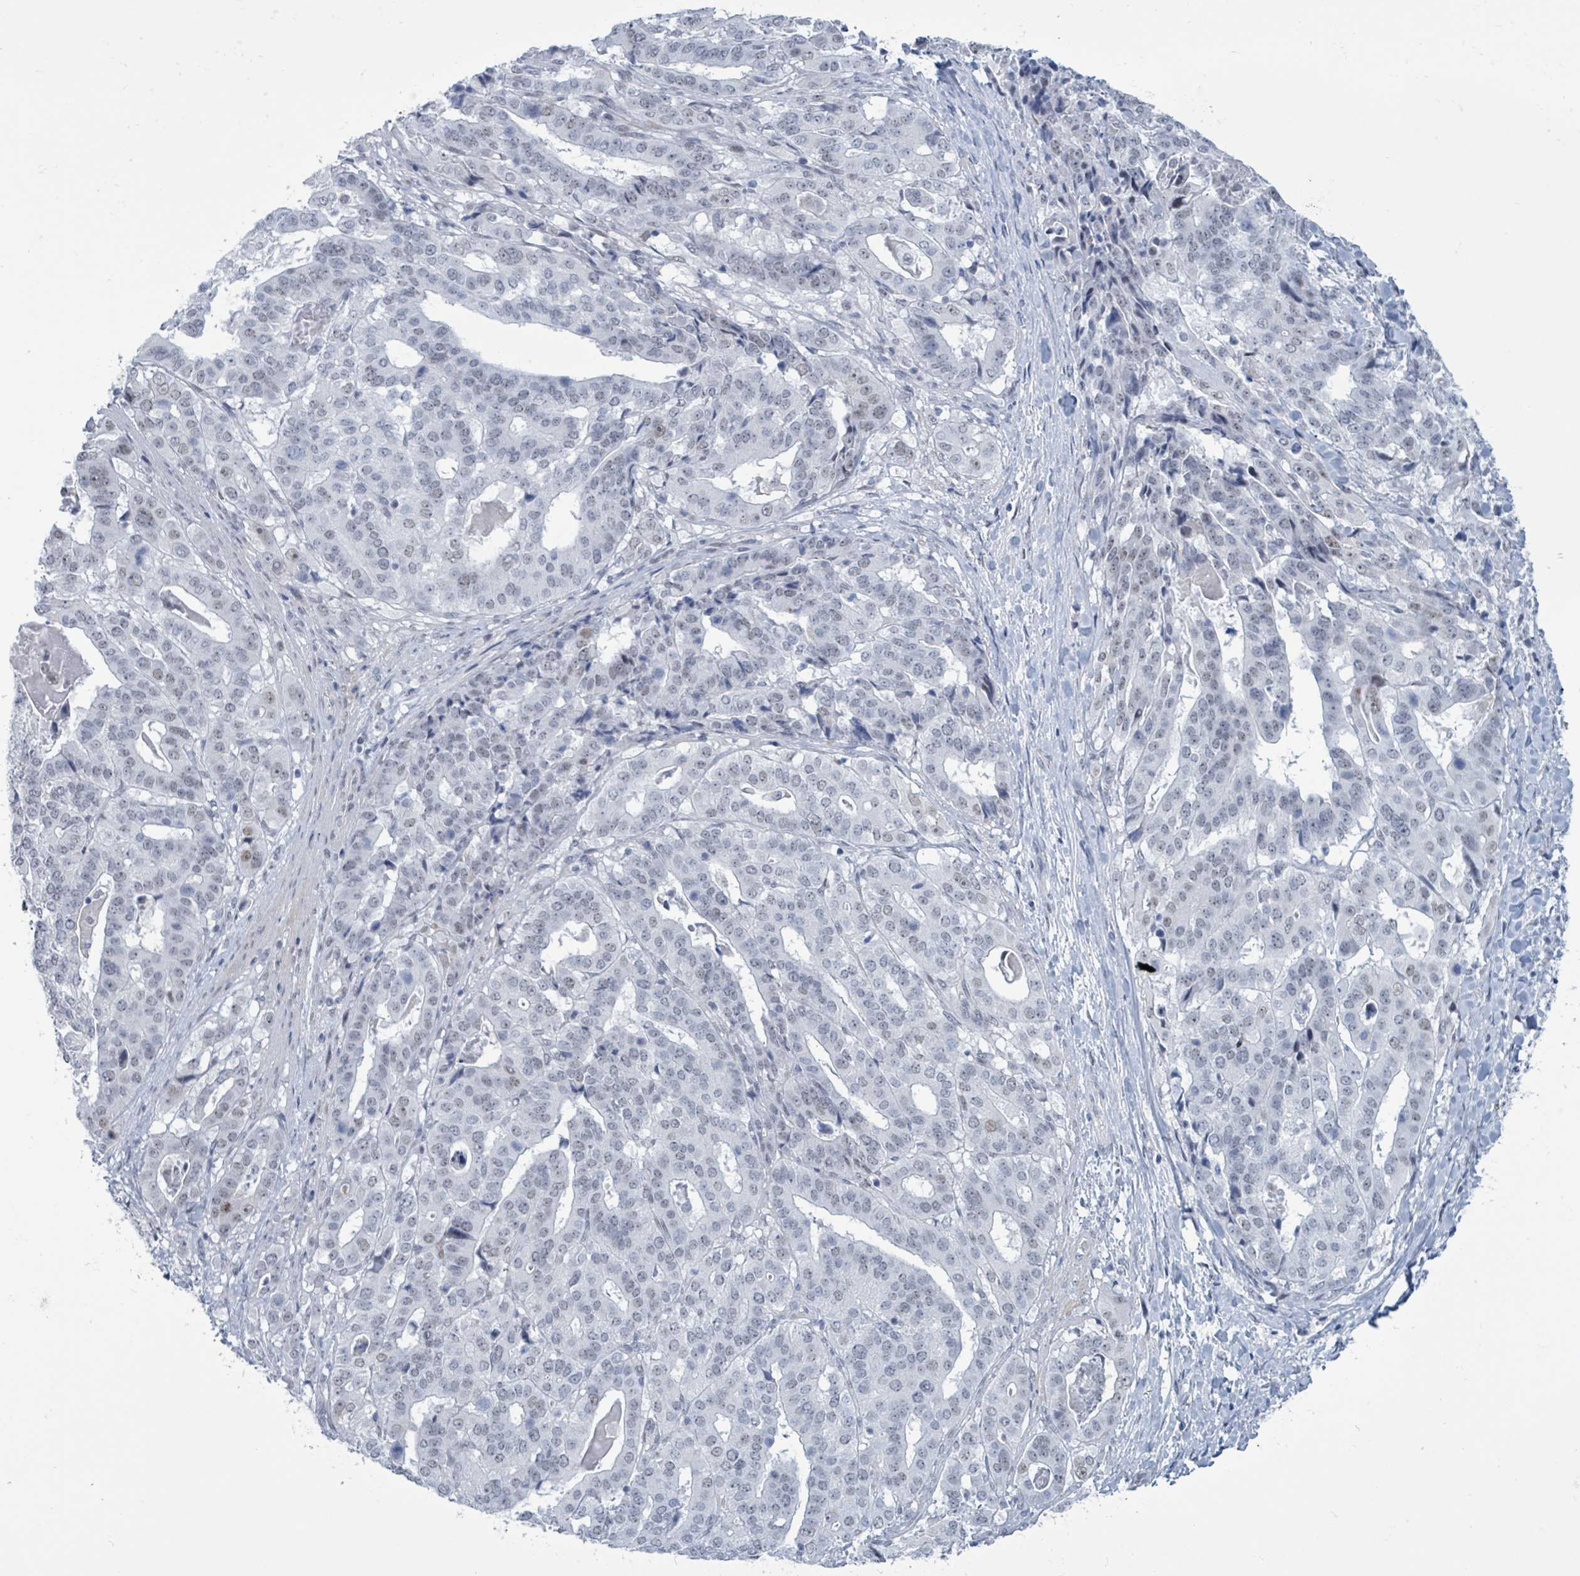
{"staining": {"intensity": "negative", "quantity": "none", "location": "none"}, "tissue": "stomach cancer", "cell_type": "Tumor cells", "image_type": "cancer", "snomed": [{"axis": "morphology", "description": "Adenocarcinoma, NOS"}, {"axis": "topography", "description": "Stomach"}], "caption": "Immunohistochemistry of human stomach cancer (adenocarcinoma) exhibits no staining in tumor cells.", "gene": "CT45A5", "patient": {"sex": "male", "age": 48}}